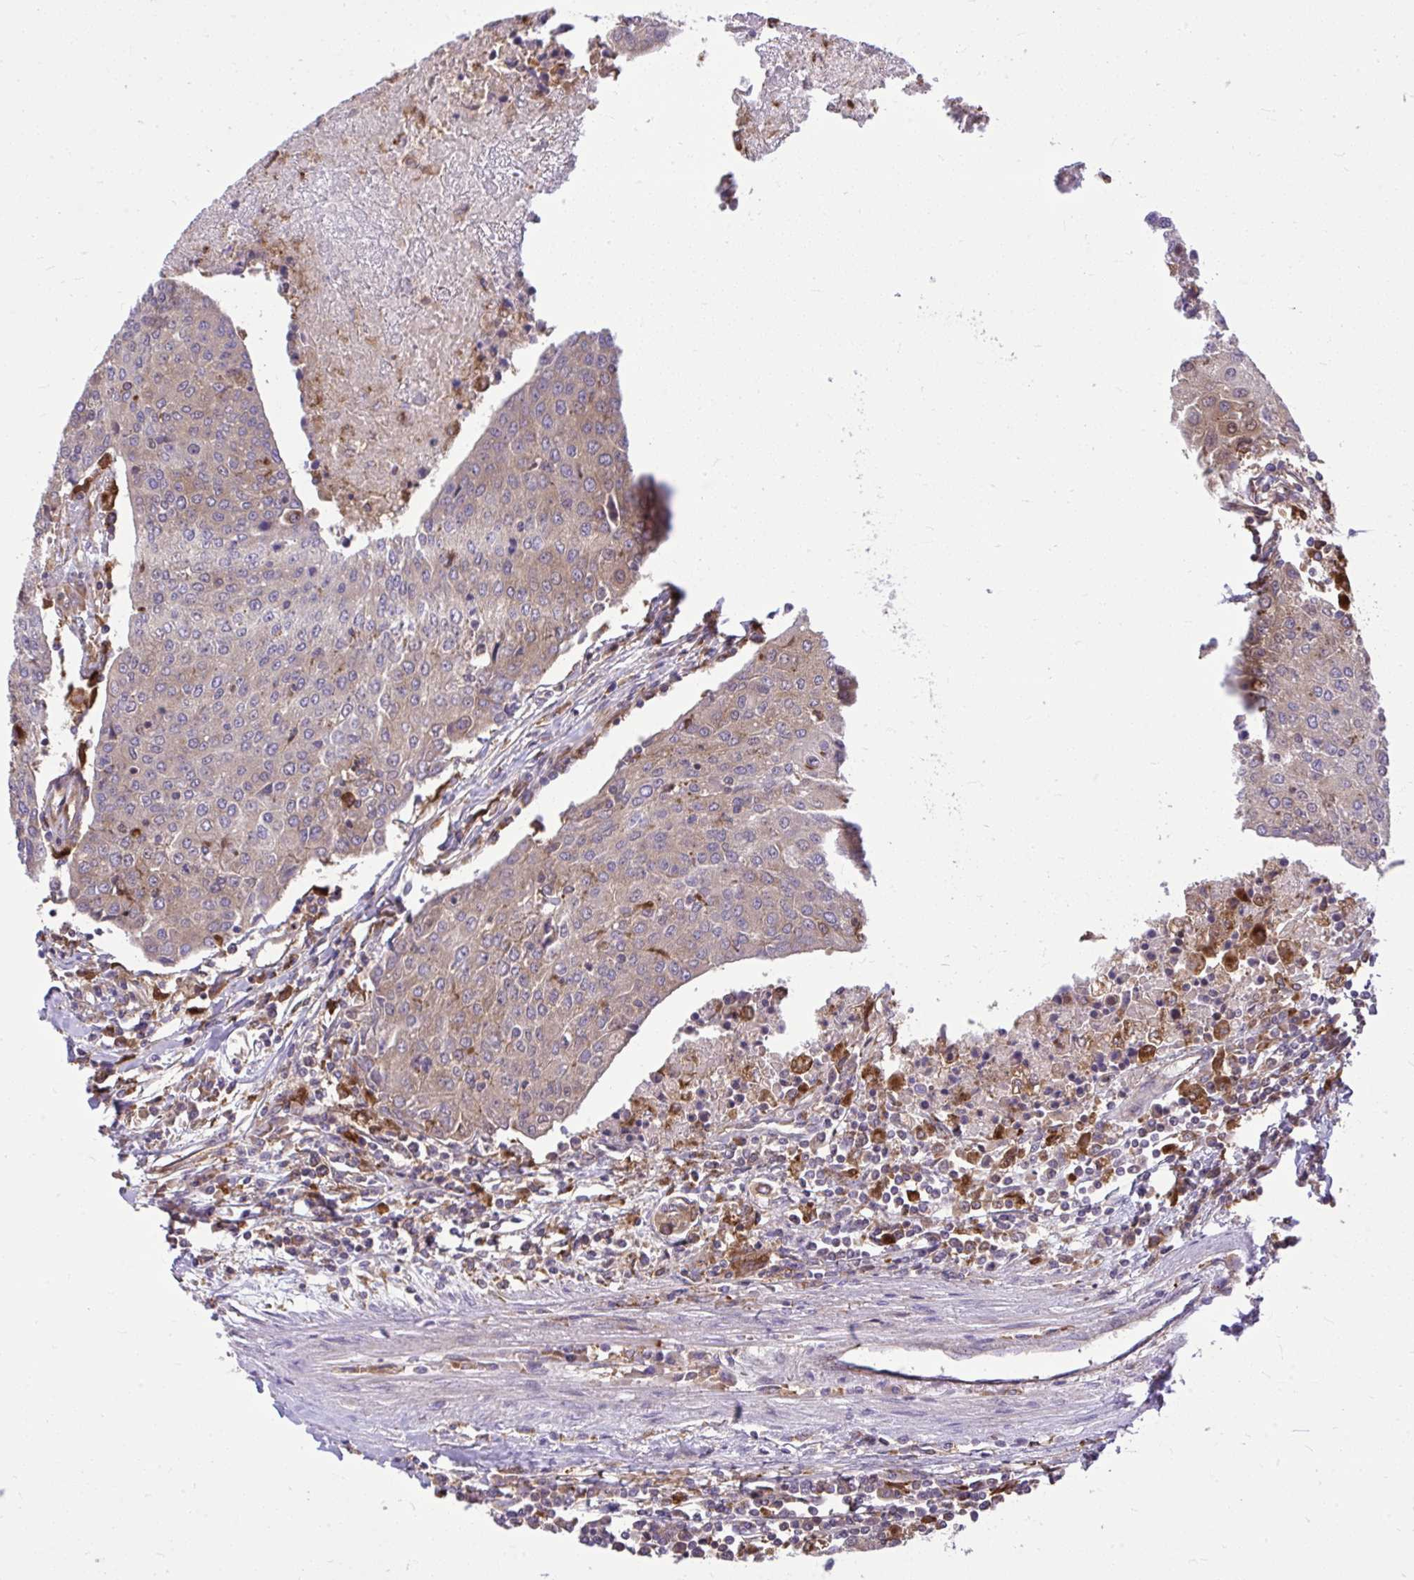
{"staining": {"intensity": "weak", "quantity": "<25%", "location": "cytoplasmic/membranous"}, "tissue": "urothelial cancer", "cell_type": "Tumor cells", "image_type": "cancer", "snomed": [{"axis": "morphology", "description": "Urothelial carcinoma, High grade"}, {"axis": "topography", "description": "Urinary bladder"}], "caption": "Tumor cells are negative for protein expression in human urothelial cancer. The staining is performed using DAB (3,3'-diaminobenzidine) brown chromogen with nuclei counter-stained in using hematoxylin.", "gene": "PAIP2", "patient": {"sex": "female", "age": 85}}